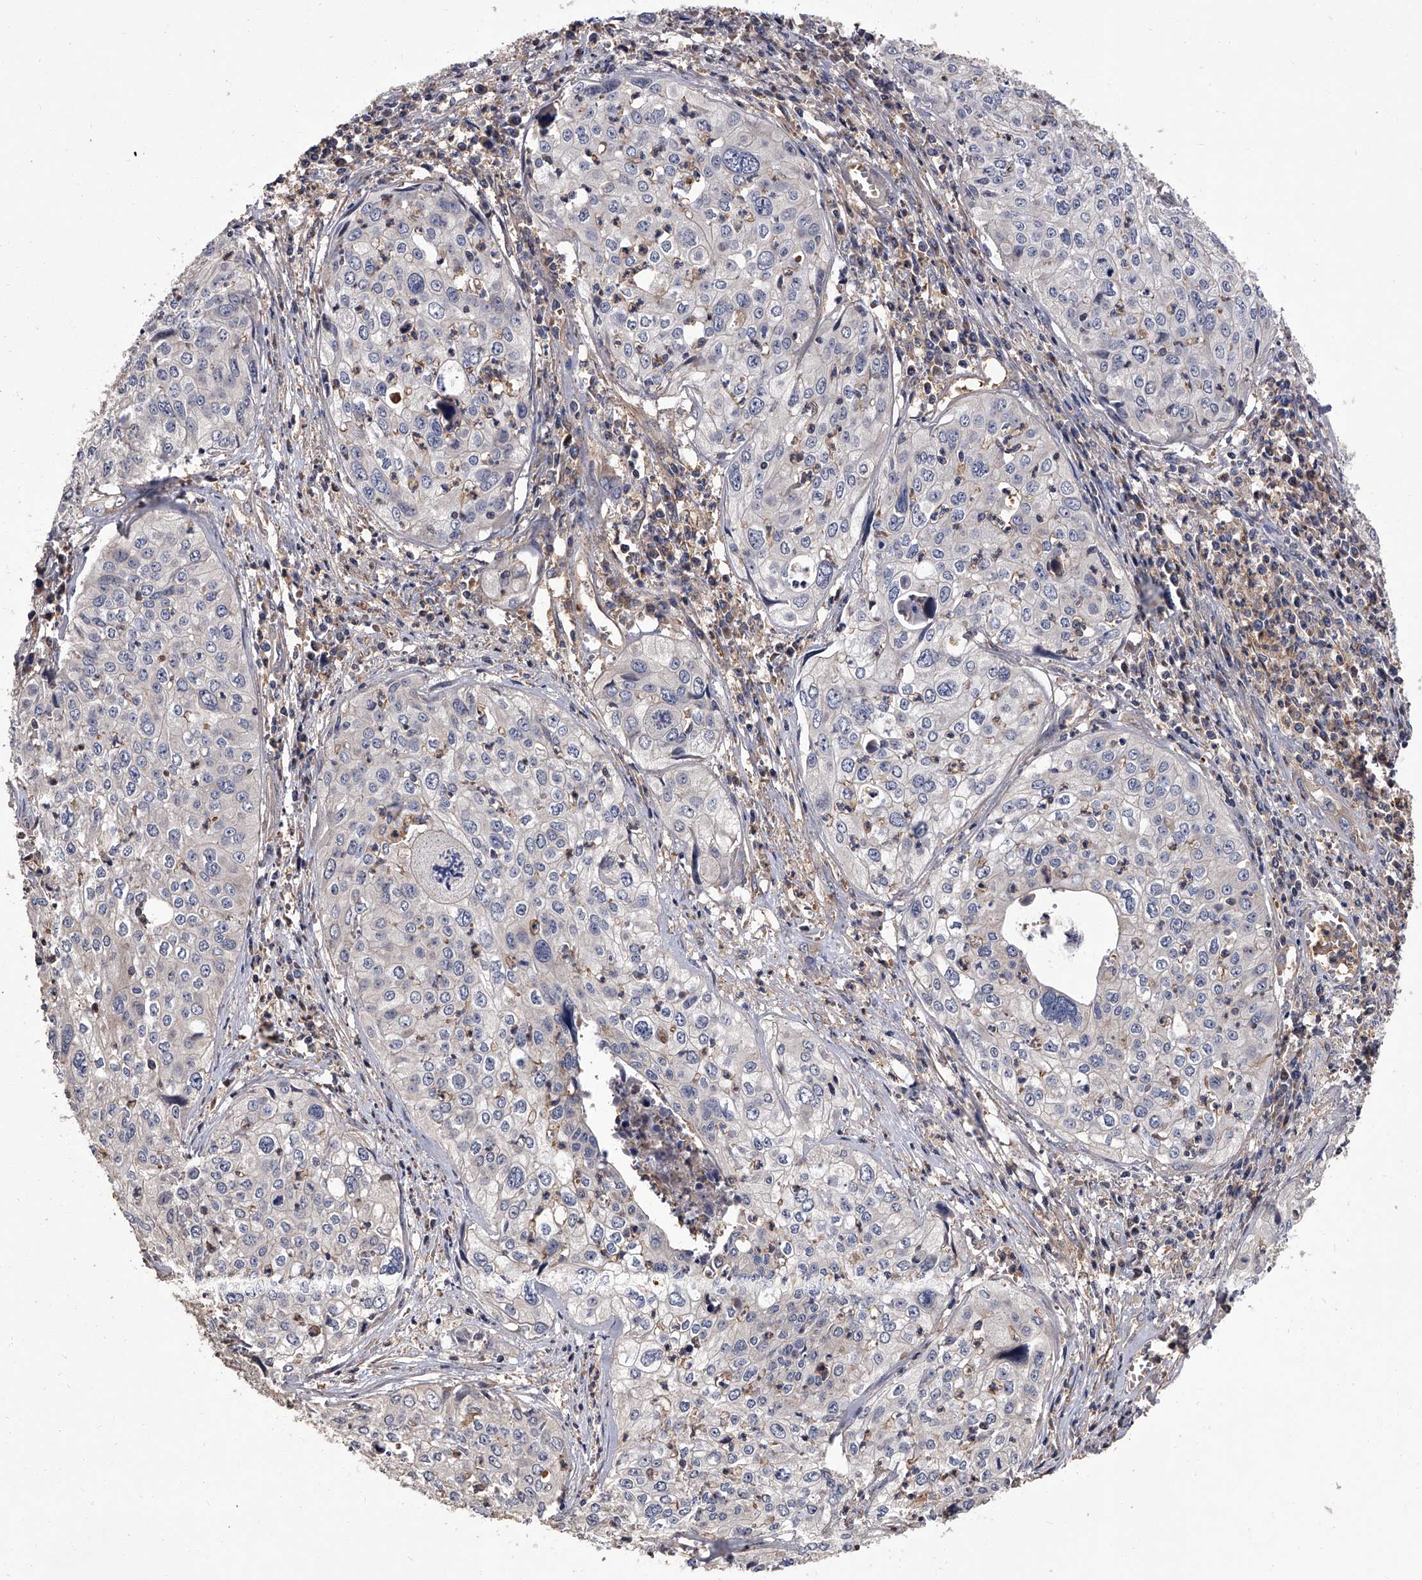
{"staining": {"intensity": "negative", "quantity": "none", "location": "none"}, "tissue": "cervical cancer", "cell_type": "Tumor cells", "image_type": "cancer", "snomed": [{"axis": "morphology", "description": "Squamous cell carcinoma, NOS"}, {"axis": "topography", "description": "Cervix"}], "caption": "High magnification brightfield microscopy of cervical squamous cell carcinoma stained with DAB (3,3'-diaminobenzidine) (brown) and counterstained with hematoxylin (blue): tumor cells show no significant positivity.", "gene": "STK36", "patient": {"sex": "female", "age": 31}}